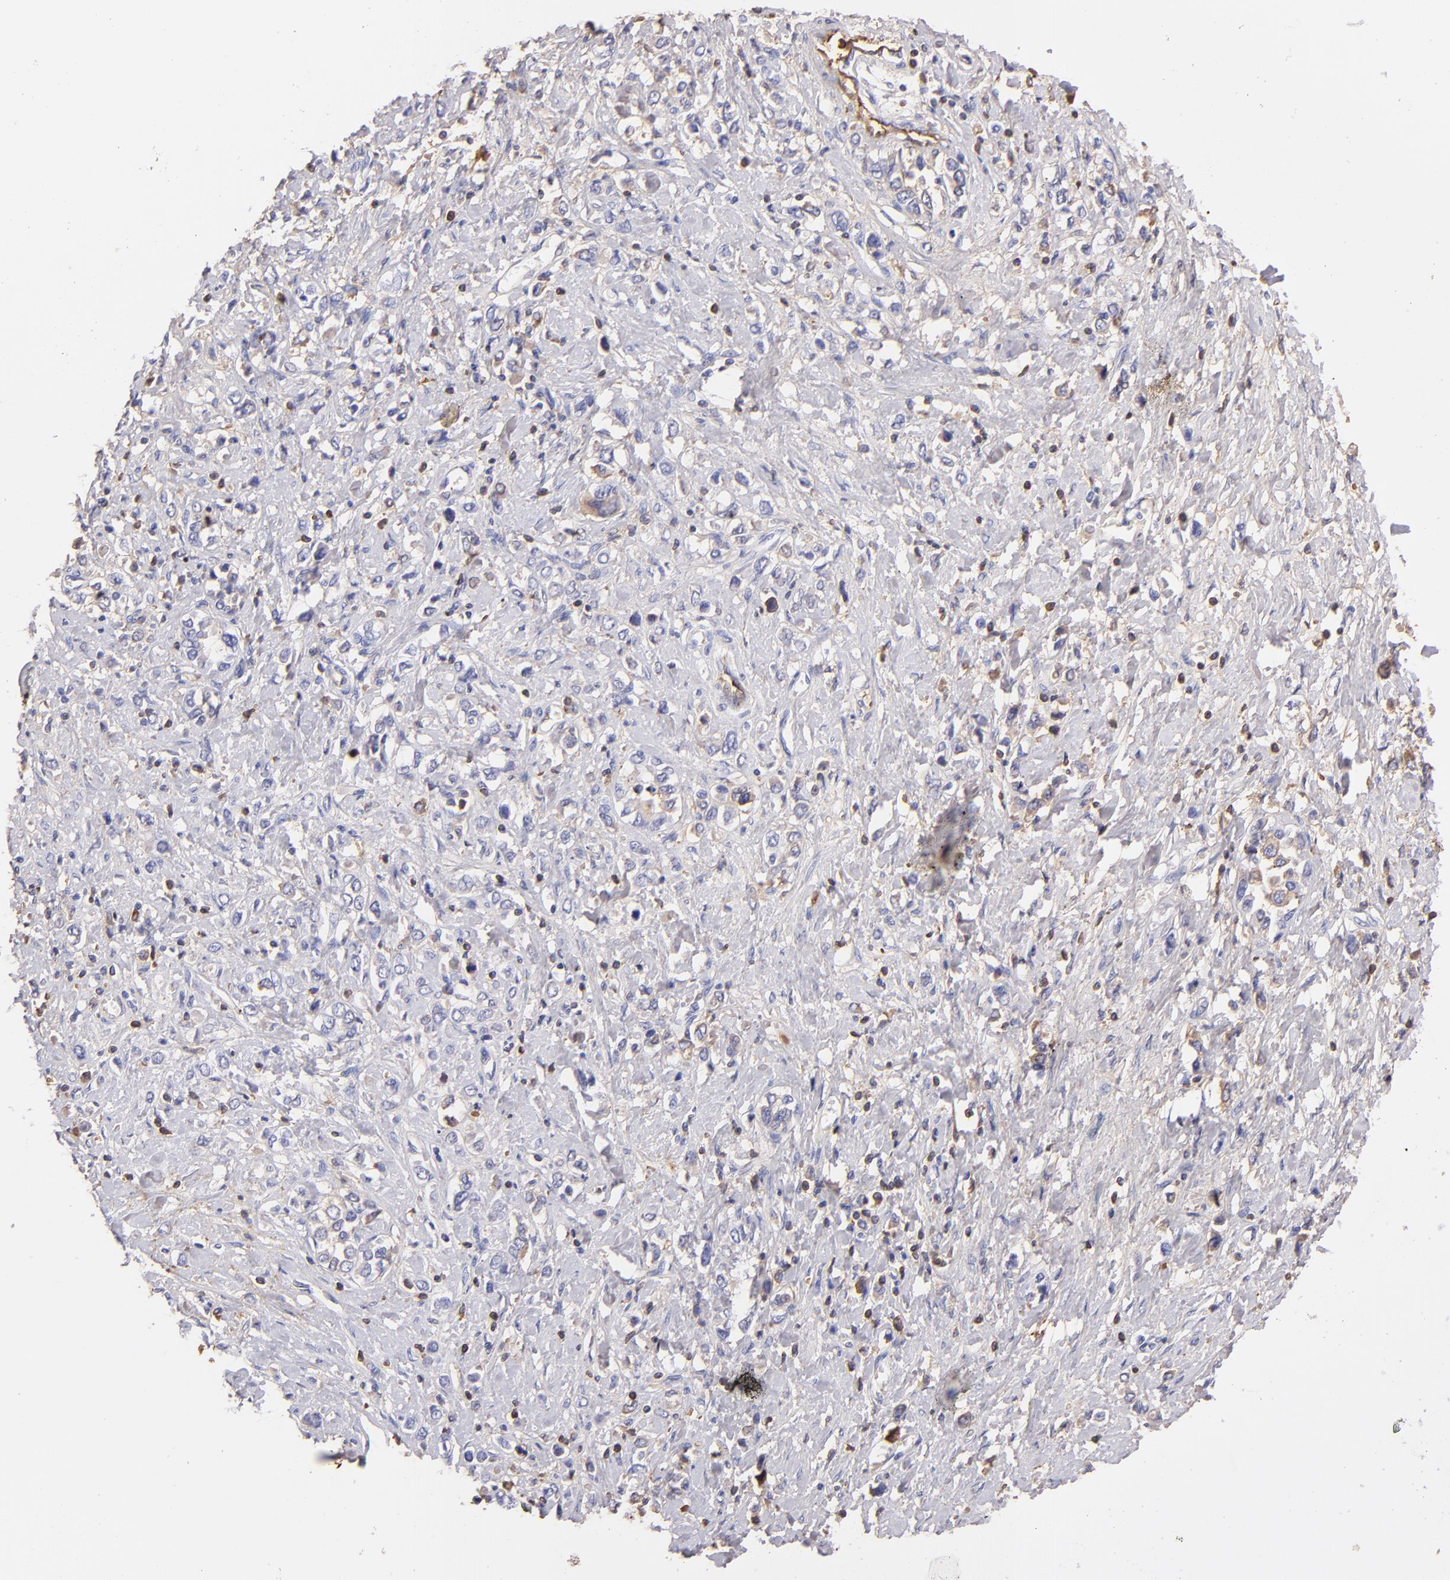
{"staining": {"intensity": "weak", "quantity": "25%-75%", "location": "cytoplasmic/membranous"}, "tissue": "stomach cancer", "cell_type": "Tumor cells", "image_type": "cancer", "snomed": [{"axis": "morphology", "description": "Adenocarcinoma, NOS"}, {"axis": "topography", "description": "Stomach, upper"}], "caption": "This image displays stomach cancer stained with immunohistochemistry (IHC) to label a protein in brown. The cytoplasmic/membranous of tumor cells show weak positivity for the protein. Nuclei are counter-stained blue.", "gene": "FGB", "patient": {"sex": "male", "age": 76}}